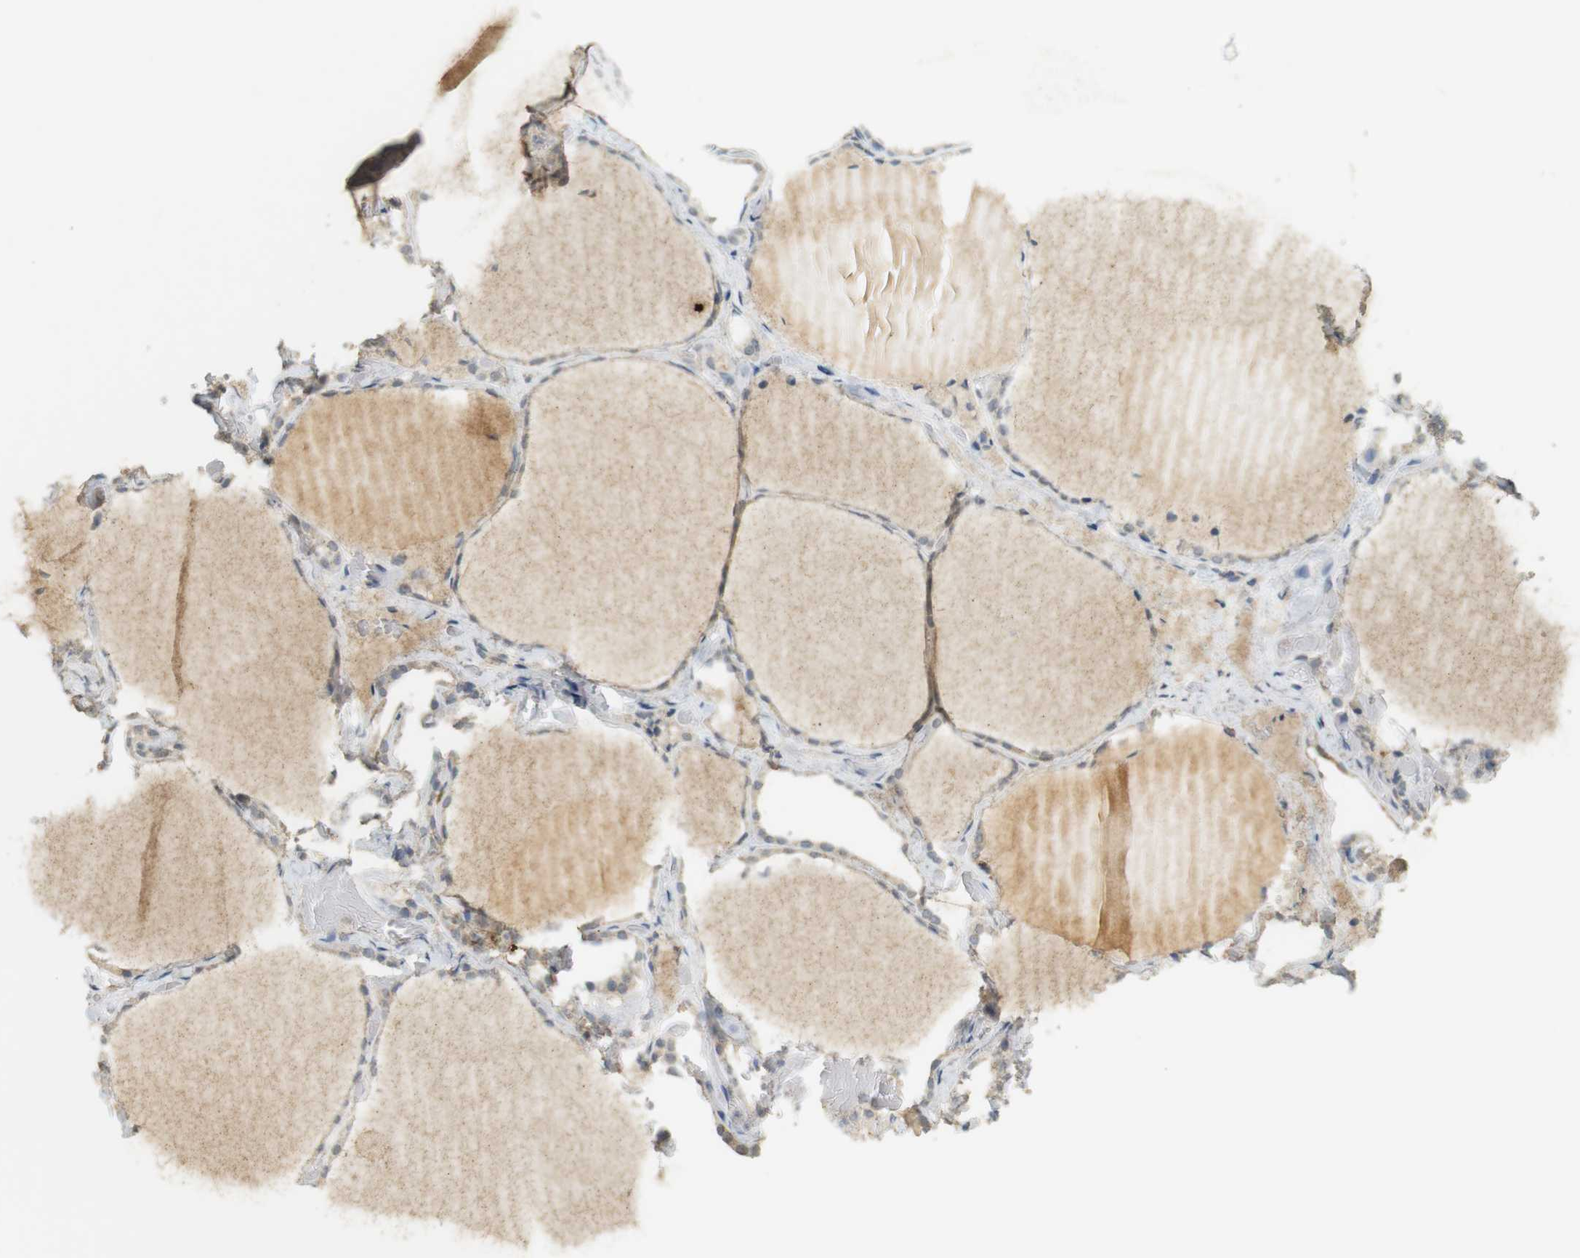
{"staining": {"intensity": "weak", "quantity": ">75%", "location": "cytoplasmic/membranous"}, "tissue": "thyroid gland", "cell_type": "Glandular cells", "image_type": "normal", "snomed": [{"axis": "morphology", "description": "Normal tissue, NOS"}, {"axis": "topography", "description": "Thyroid gland"}], "caption": "DAB (3,3'-diaminobenzidine) immunohistochemical staining of benign thyroid gland reveals weak cytoplasmic/membranous protein positivity in about >75% of glandular cells.", "gene": "TTK", "patient": {"sex": "female", "age": 22}}